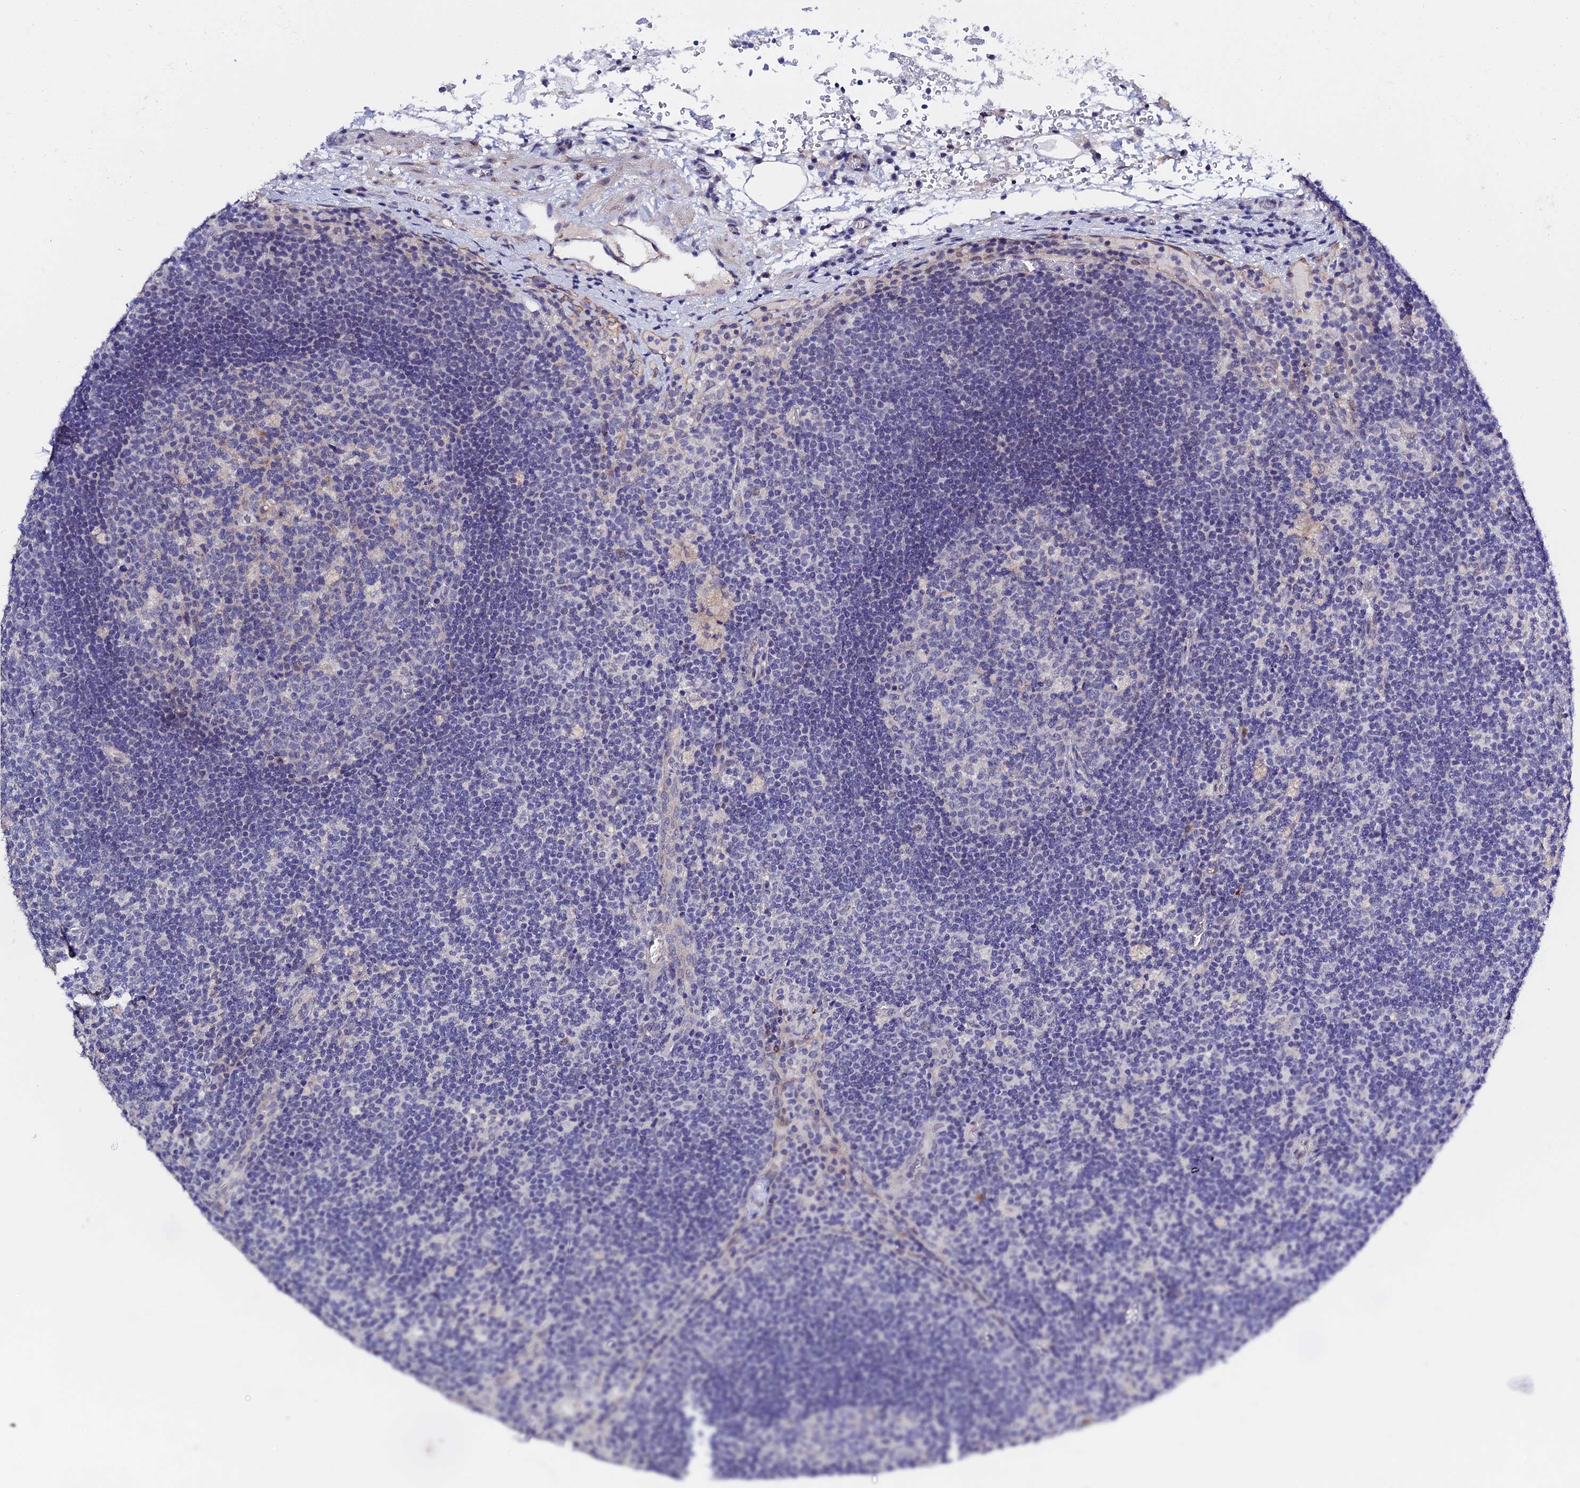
{"staining": {"intensity": "negative", "quantity": "none", "location": "none"}, "tissue": "lymph node", "cell_type": "Germinal center cells", "image_type": "normal", "snomed": [{"axis": "morphology", "description": "Normal tissue, NOS"}, {"axis": "topography", "description": "Lymph node"}], "caption": "Immunohistochemical staining of unremarkable human lymph node demonstrates no significant expression in germinal center cells.", "gene": "HOXB1", "patient": {"sex": "male", "age": 58}}